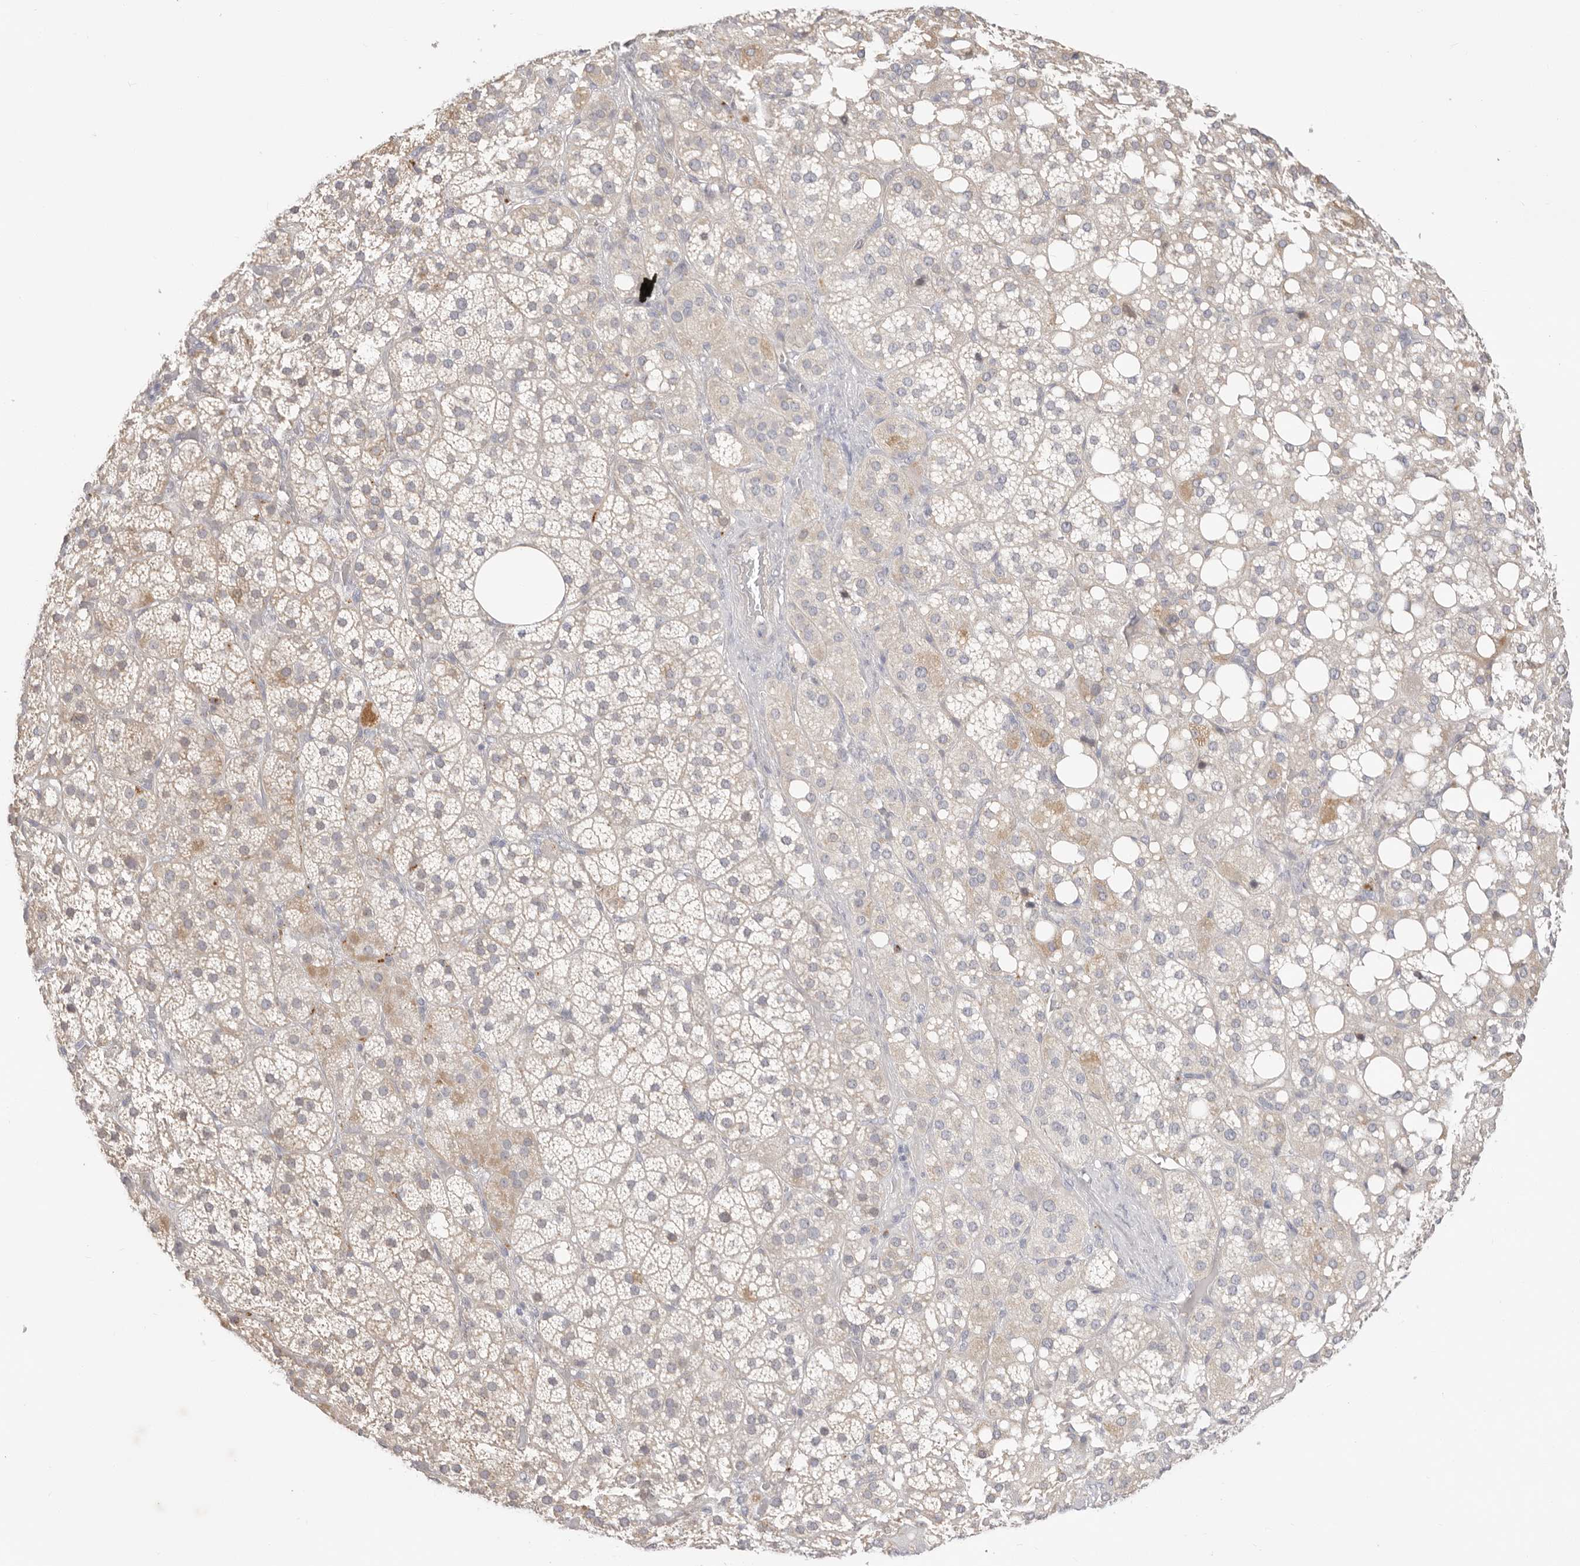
{"staining": {"intensity": "moderate", "quantity": "25%-75%", "location": "cytoplasmic/membranous"}, "tissue": "adrenal gland", "cell_type": "Glandular cells", "image_type": "normal", "snomed": [{"axis": "morphology", "description": "Normal tissue, NOS"}, {"axis": "topography", "description": "Adrenal gland"}], "caption": "About 25%-75% of glandular cells in benign human adrenal gland demonstrate moderate cytoplasmic/membranous protein positivity as visualized by brown immunohistochemical staining.", "gene": "USH1C", "patient": {"sex": "female", "age": 59}}